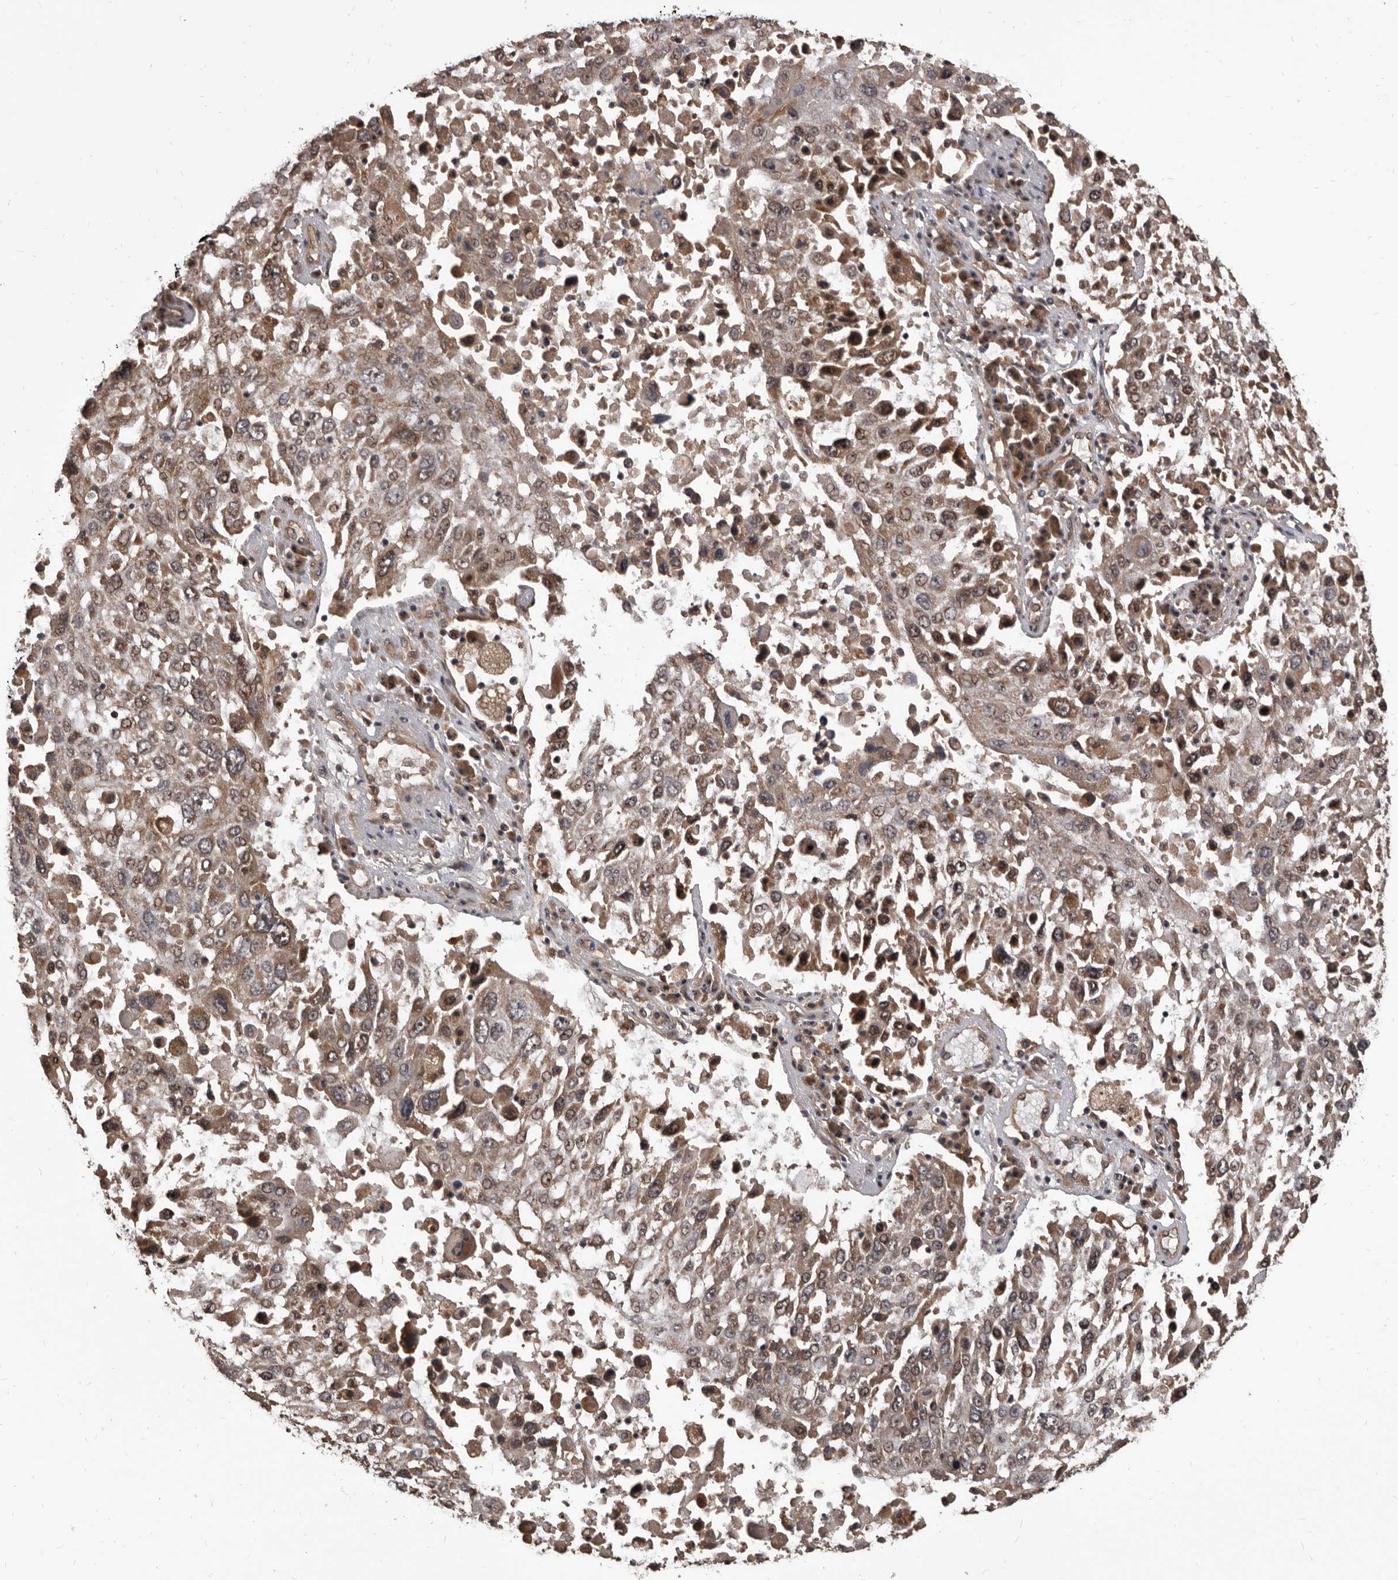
{"staining": {"intensity": "moderate", "quantity": ">75%", "location": "cytoplasmic/membranous,nuclear"}, "tissue": "lung cancer", "cell_type": "Tumor cells", "image_type": "cancer", "snomed": [{"axis": "morphology", "description": "Squamous cell carcinoma, NOS"}, {"axis": "topography", "description": "Lung"}], "caption": "A histopathology image showing moderate cytoplasmic/membranous and nuclear expression in about >75% of tumor cells in lung cancer (squamous cell carcinoma), as visualized by brown immunohistochemical staining.", "gene": "AHR", "patient": {"sex": "male", "age": 65}}